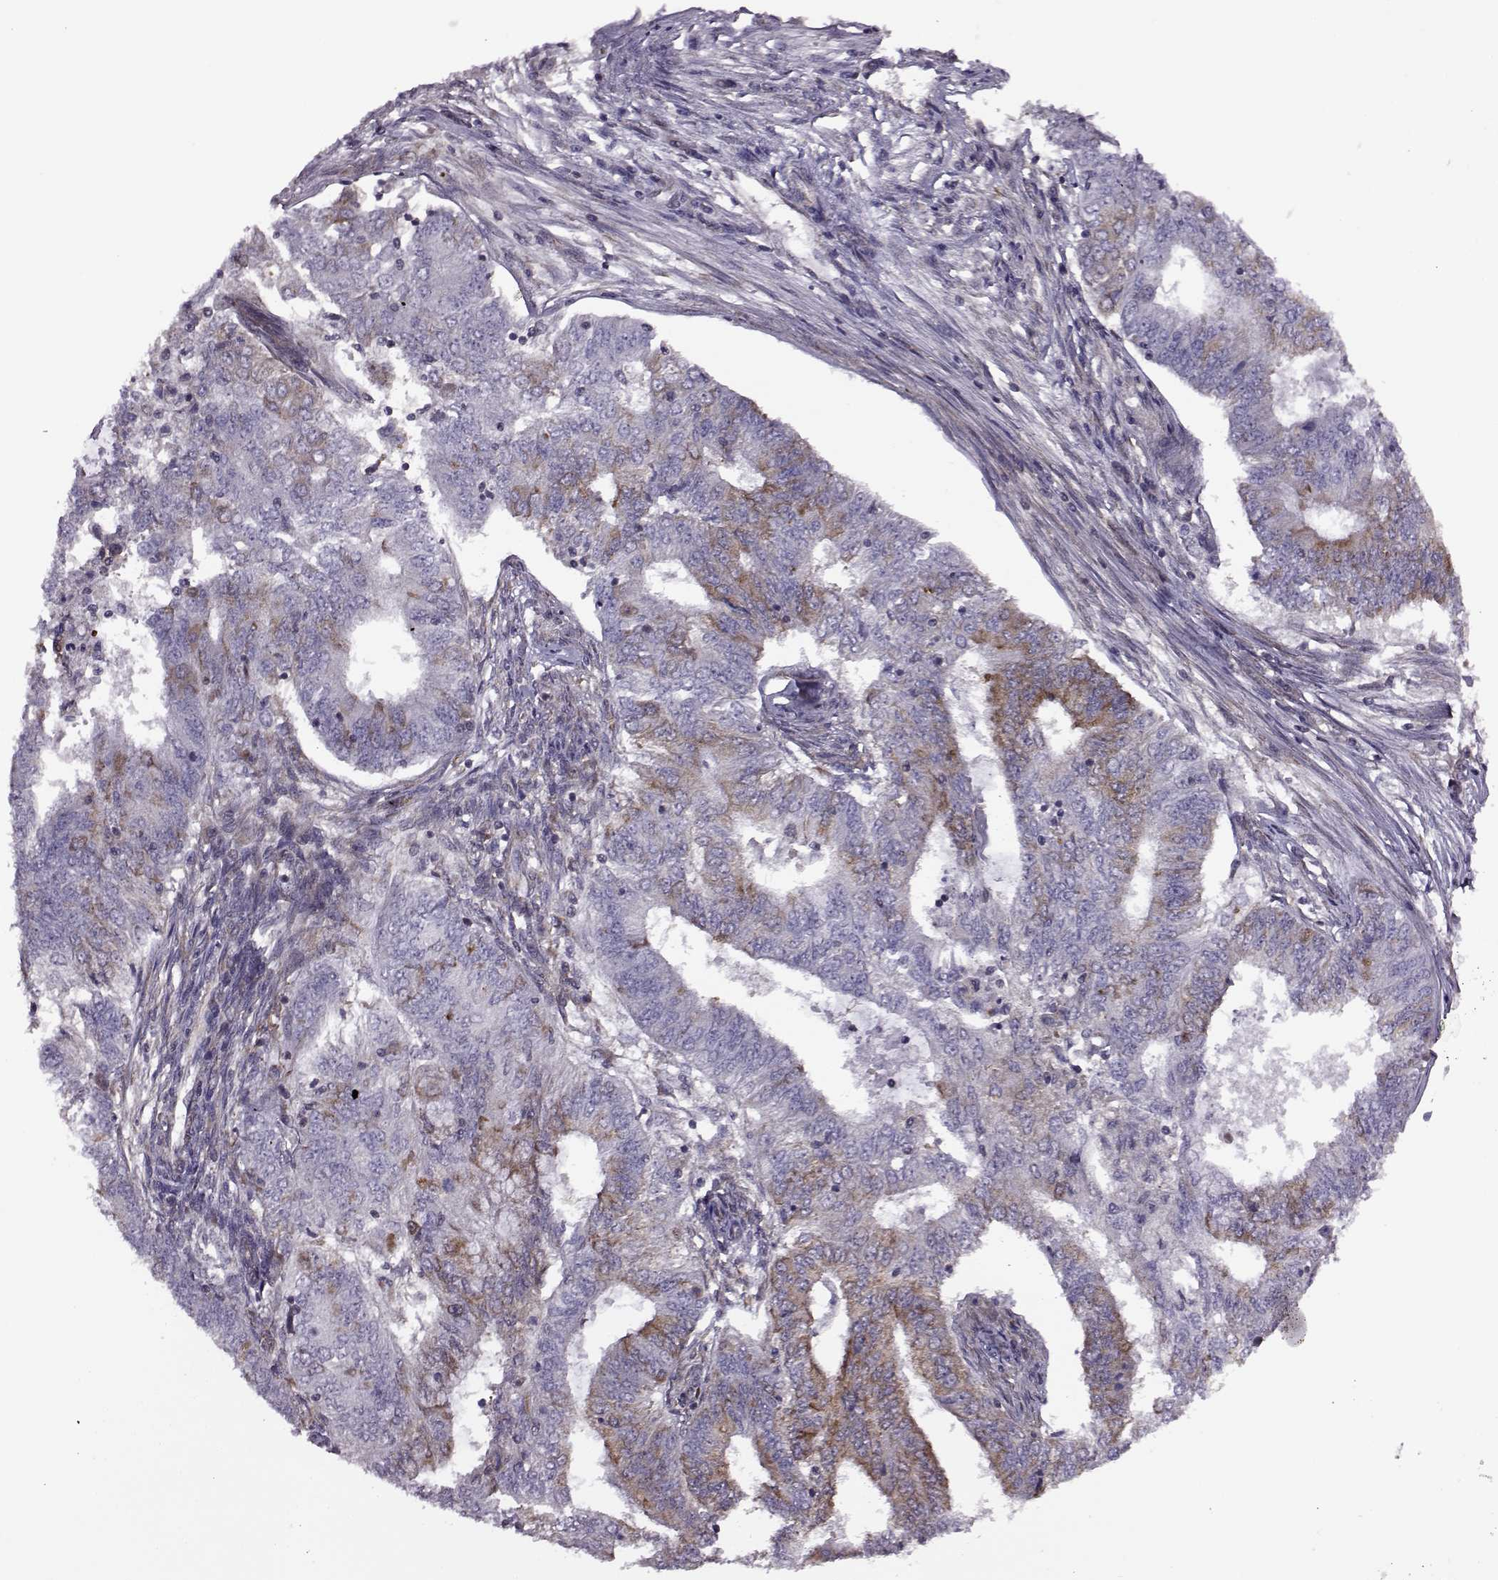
{"staining": {"intensity": "moderate", "quantity": "<25%", "location": "cytoplasmic/membranous"}, "tissue": "endometrial cancer", "cell_type": "Tumor cells", "image_type": "cancer", "snomed": [{"axis": "morphology", "description": "Adenocarcinoma, NOS"}, {"axis": "topography", "description": "Endometrium"}], "caption": "This is an image of IHC staining of endometrial cancer, which shows moderate positivity in the cytoplasmic/membranous of tumor cells.", "gene": "URI1", "patient": {"sex": "female", "age": 62}}